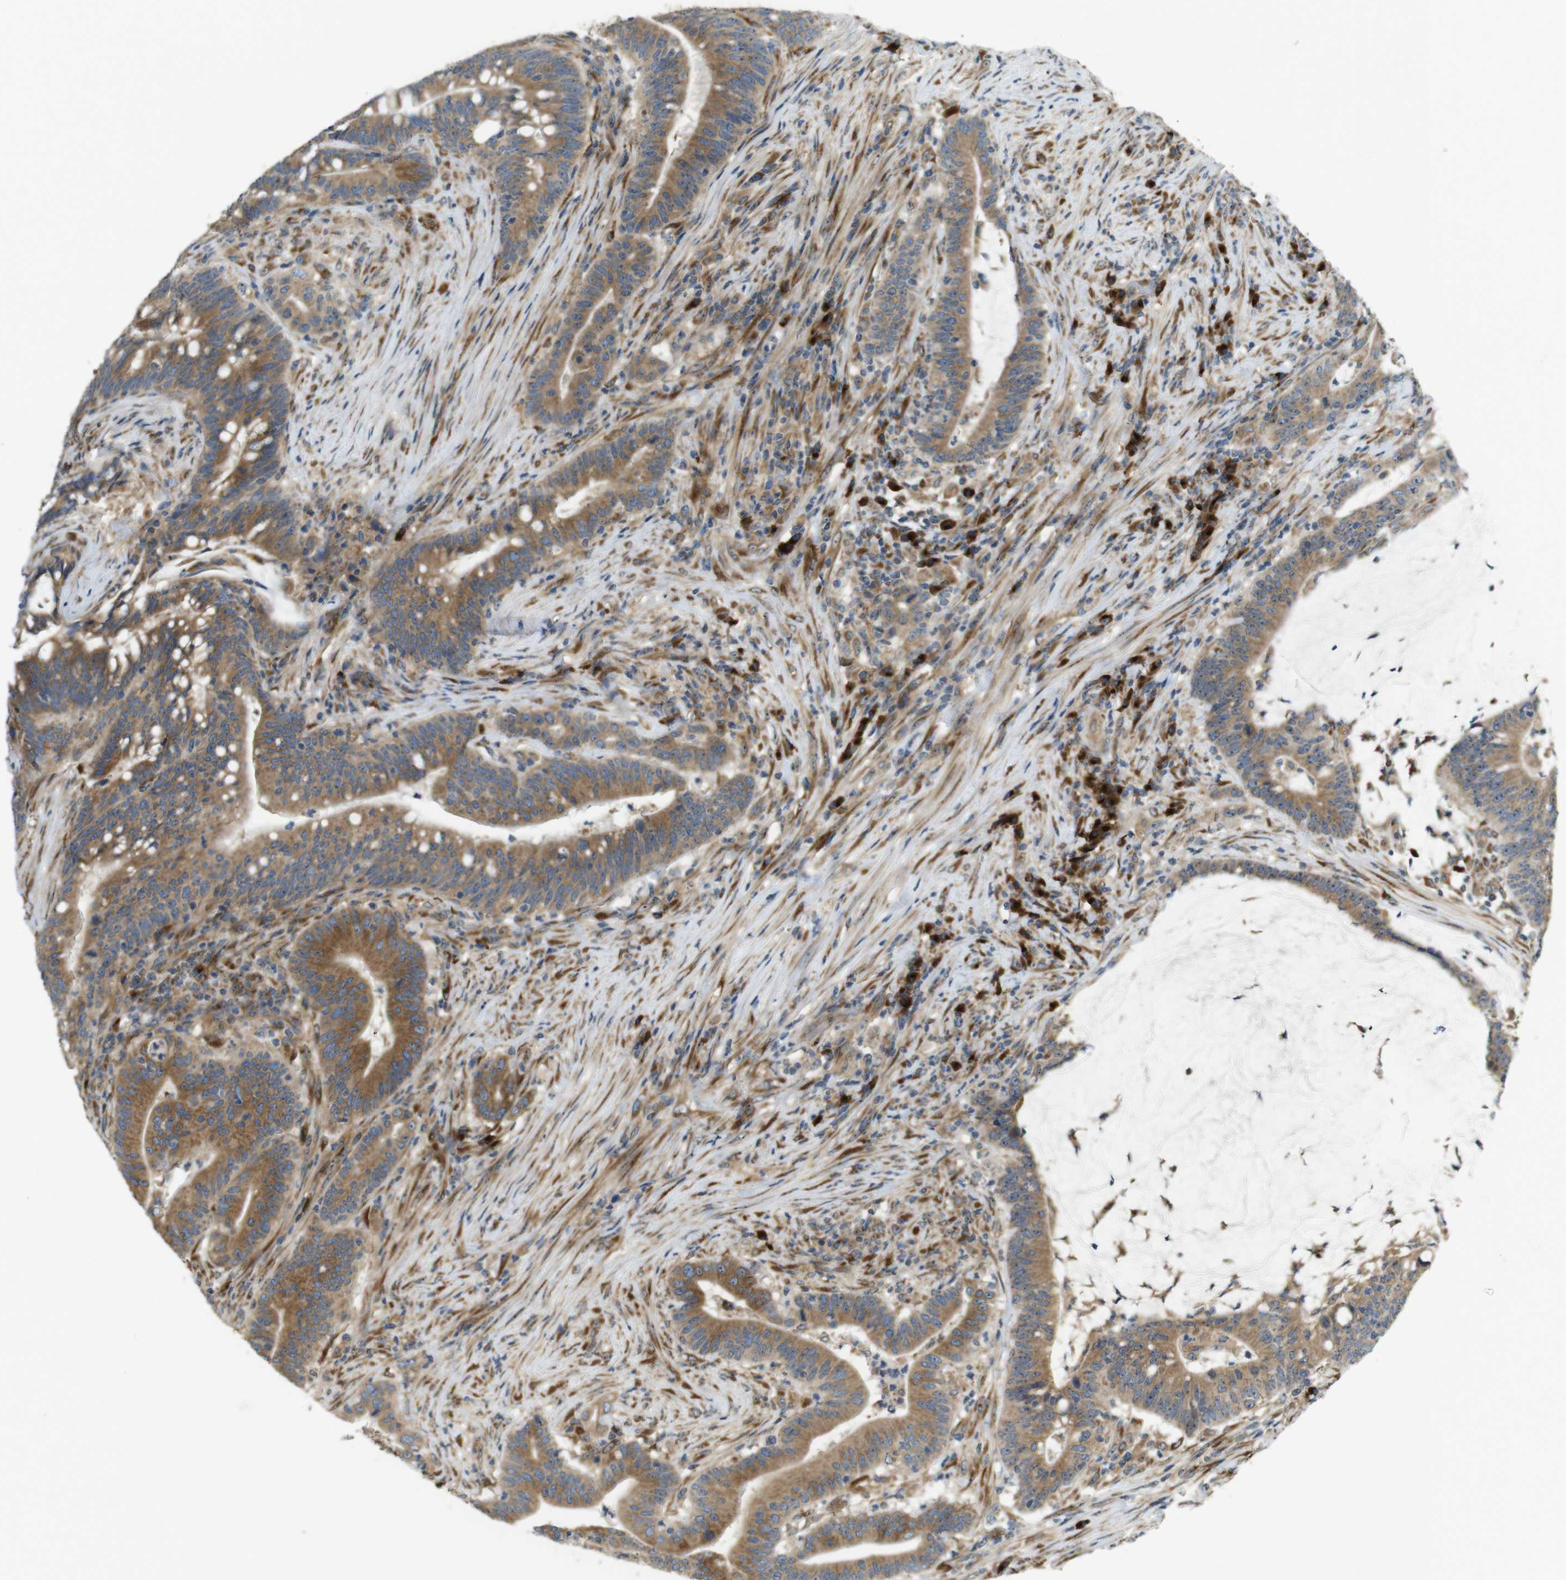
{"staining": {"intensity": "moderate", "quantity": ">75%", "location": "cytoplasmic/membranous"}, "tissue": "colorectal cancer", "cell_type": "Tumor cells", "image_type": "cancer", "snomed": [{"axis": "morphology", "description": "Normal tissue, NOS"}, {"axis": "morphology", "description": "Adenocarcinoma, NOS"}, {"axis": "topography", "description": "Colon"}], "caption": "Immunohistochemical staining of colorectal adenocarcinoma reveals medium levels of moderate cytoplasmic/membranous protein expression in approximately >75% of tumor cells.", "gene": "TMEM143", "patient": {"sex": "female", "age": 66}}